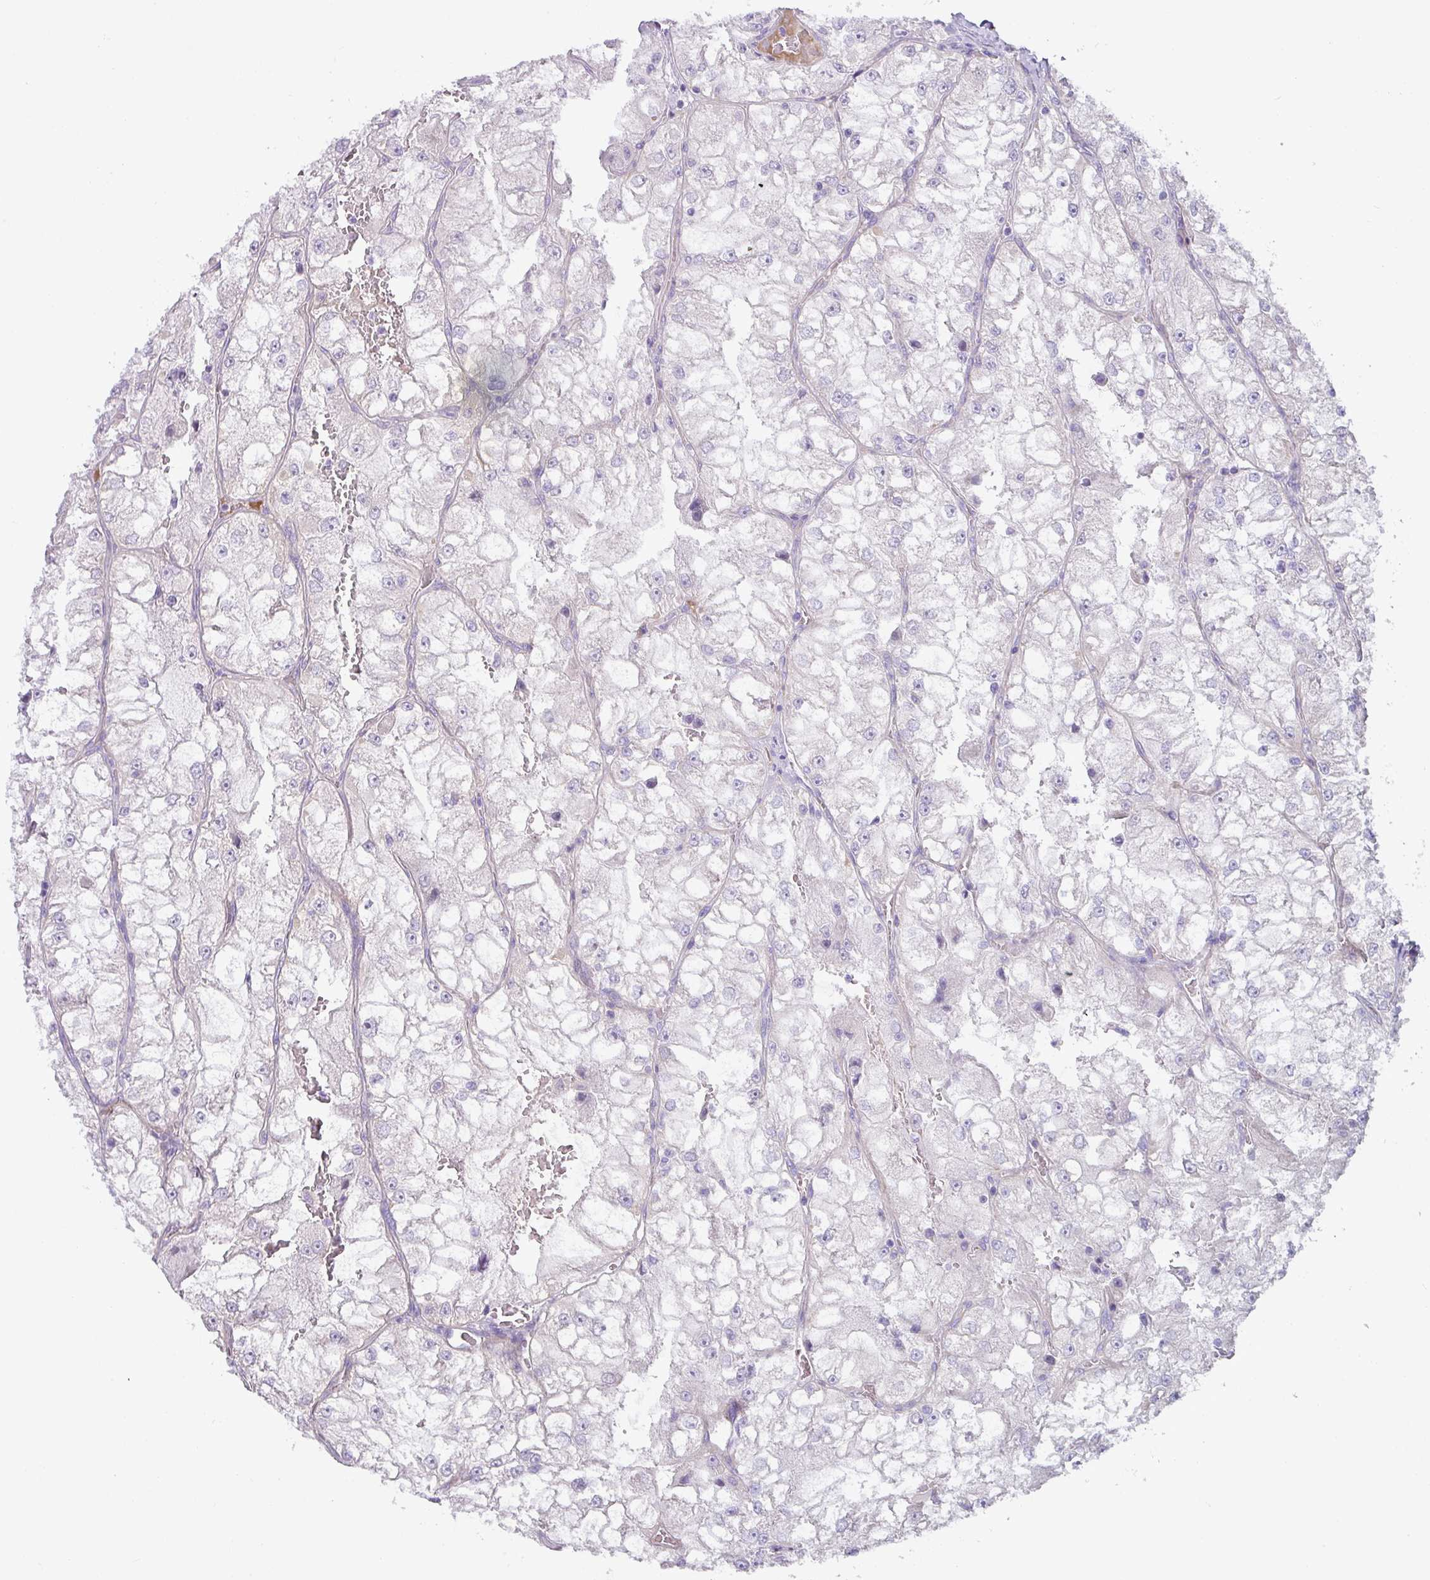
{"staining": {"intensity": "negative", "quantity": "none", "location": "none"}, "tissue": "renal cancer", "cell_type": "Tumor cells", "image_type": "cancer", "snomed": [{"axis": "morphology", "description": "Adenocarcinoma, NOS"}, {"axis": "topography", "description": "Kidney"}], "caption": "DAB (3,3'-diaminobenzidine) immunohistochemical staining of human renal cancer (adenocarcinoma) demonstrates no significant positivity in tumor cells.", "gene": "RGS16", "patient": {"sex": "female", "age": 72}}